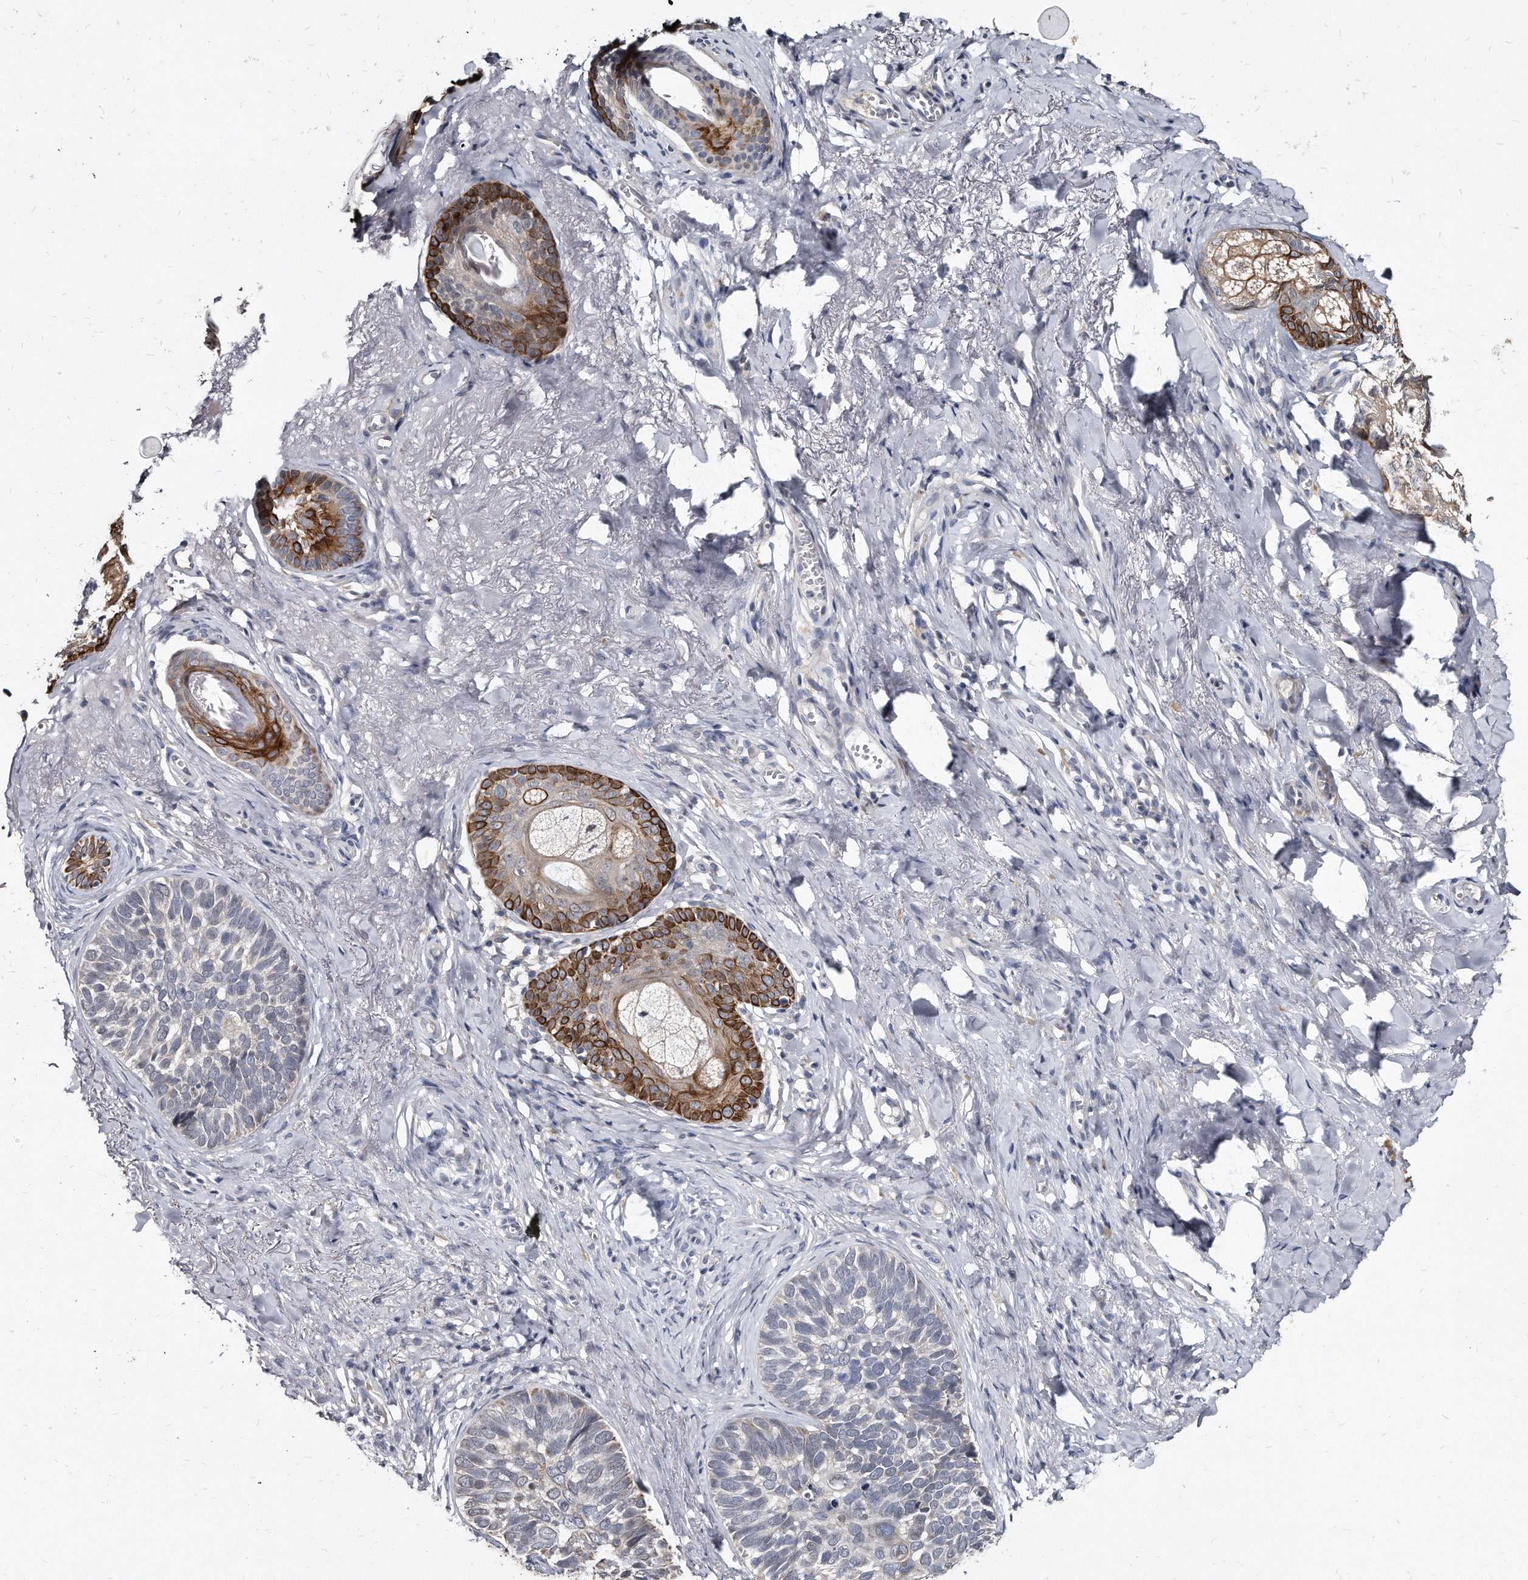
{"staining": {"intensity": "negative", "quantity": "none", "location": "none"}, "tissue": "skin cancer", "cell_type": "Tumor cells", "image_type": "cancer", "snomed": [{"axis": "morphology", "description": "Basal cell carcinoma"}, {"axis": "topography", "description": "Skin"}], "caption": "Photomicrograph shows no protein staining in tumor cells of basal cell carcinoma (skin) tissue. Nuclei are stained in blue.", "gene": "KLHDC3", "patient": {"sex": "male", "age": 62}}